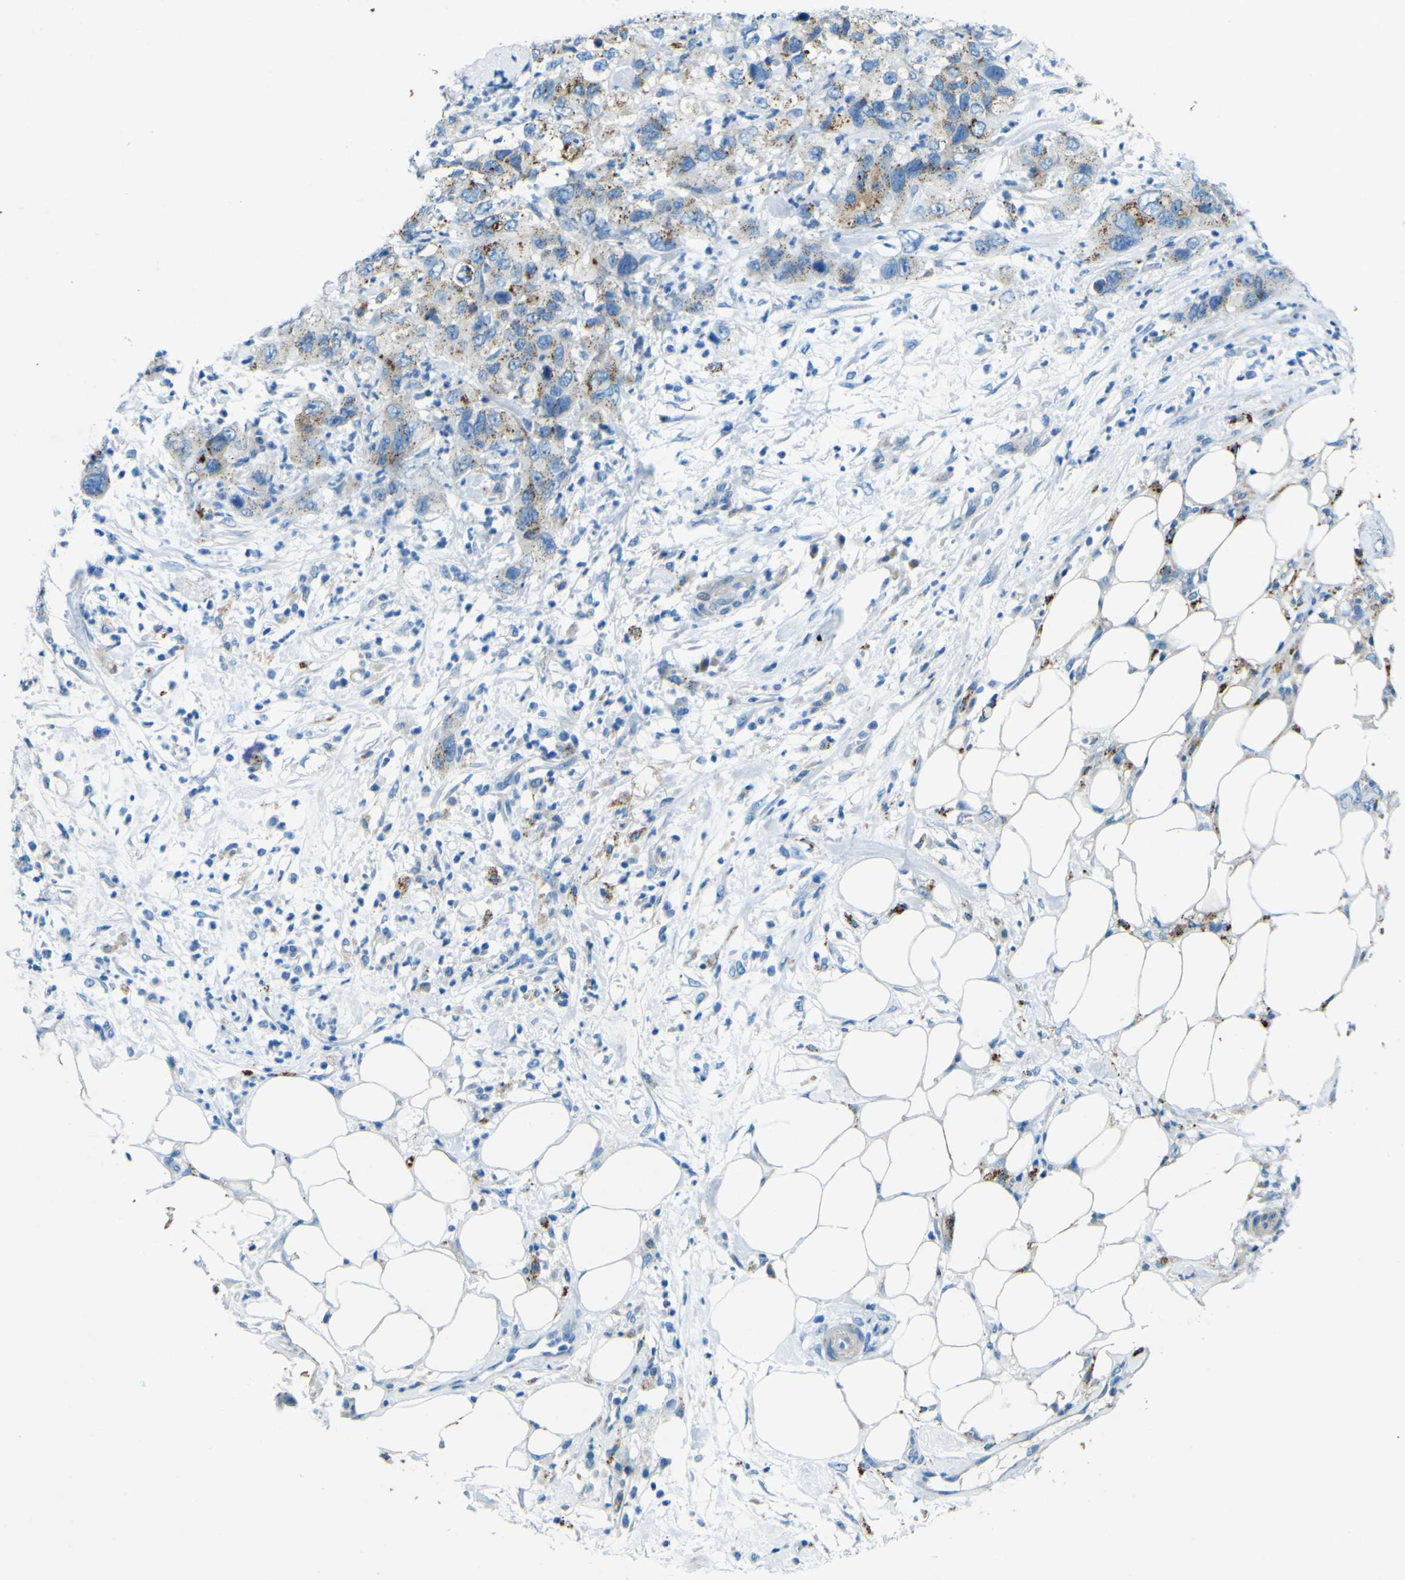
{"staining": {"intensity": "weak", "quantity": "25%-75%", "location": "cytoplasmic/membranous"}, "tissue": "pancreatic cancer", "cell_type": "Tumor cells", "image_type": "cancer", "snomed": [{"axis": "morphology", "description": "Adenocarcinoma, NOS"}, {"axis": "topography", "description": "Pancreas"}], "caption": "DAB immunohistochemical staining of adenocarcinoma (pancreatic) demonstrates weak cytoplasmic/membranous protein positivity in about 25%-75% of tumor cells. Immunohistochemistry stains the protein in brown and the nuclei are stained blue.", "gene": "PDE9A", "patient": {"sex": "female", "age": 71}}